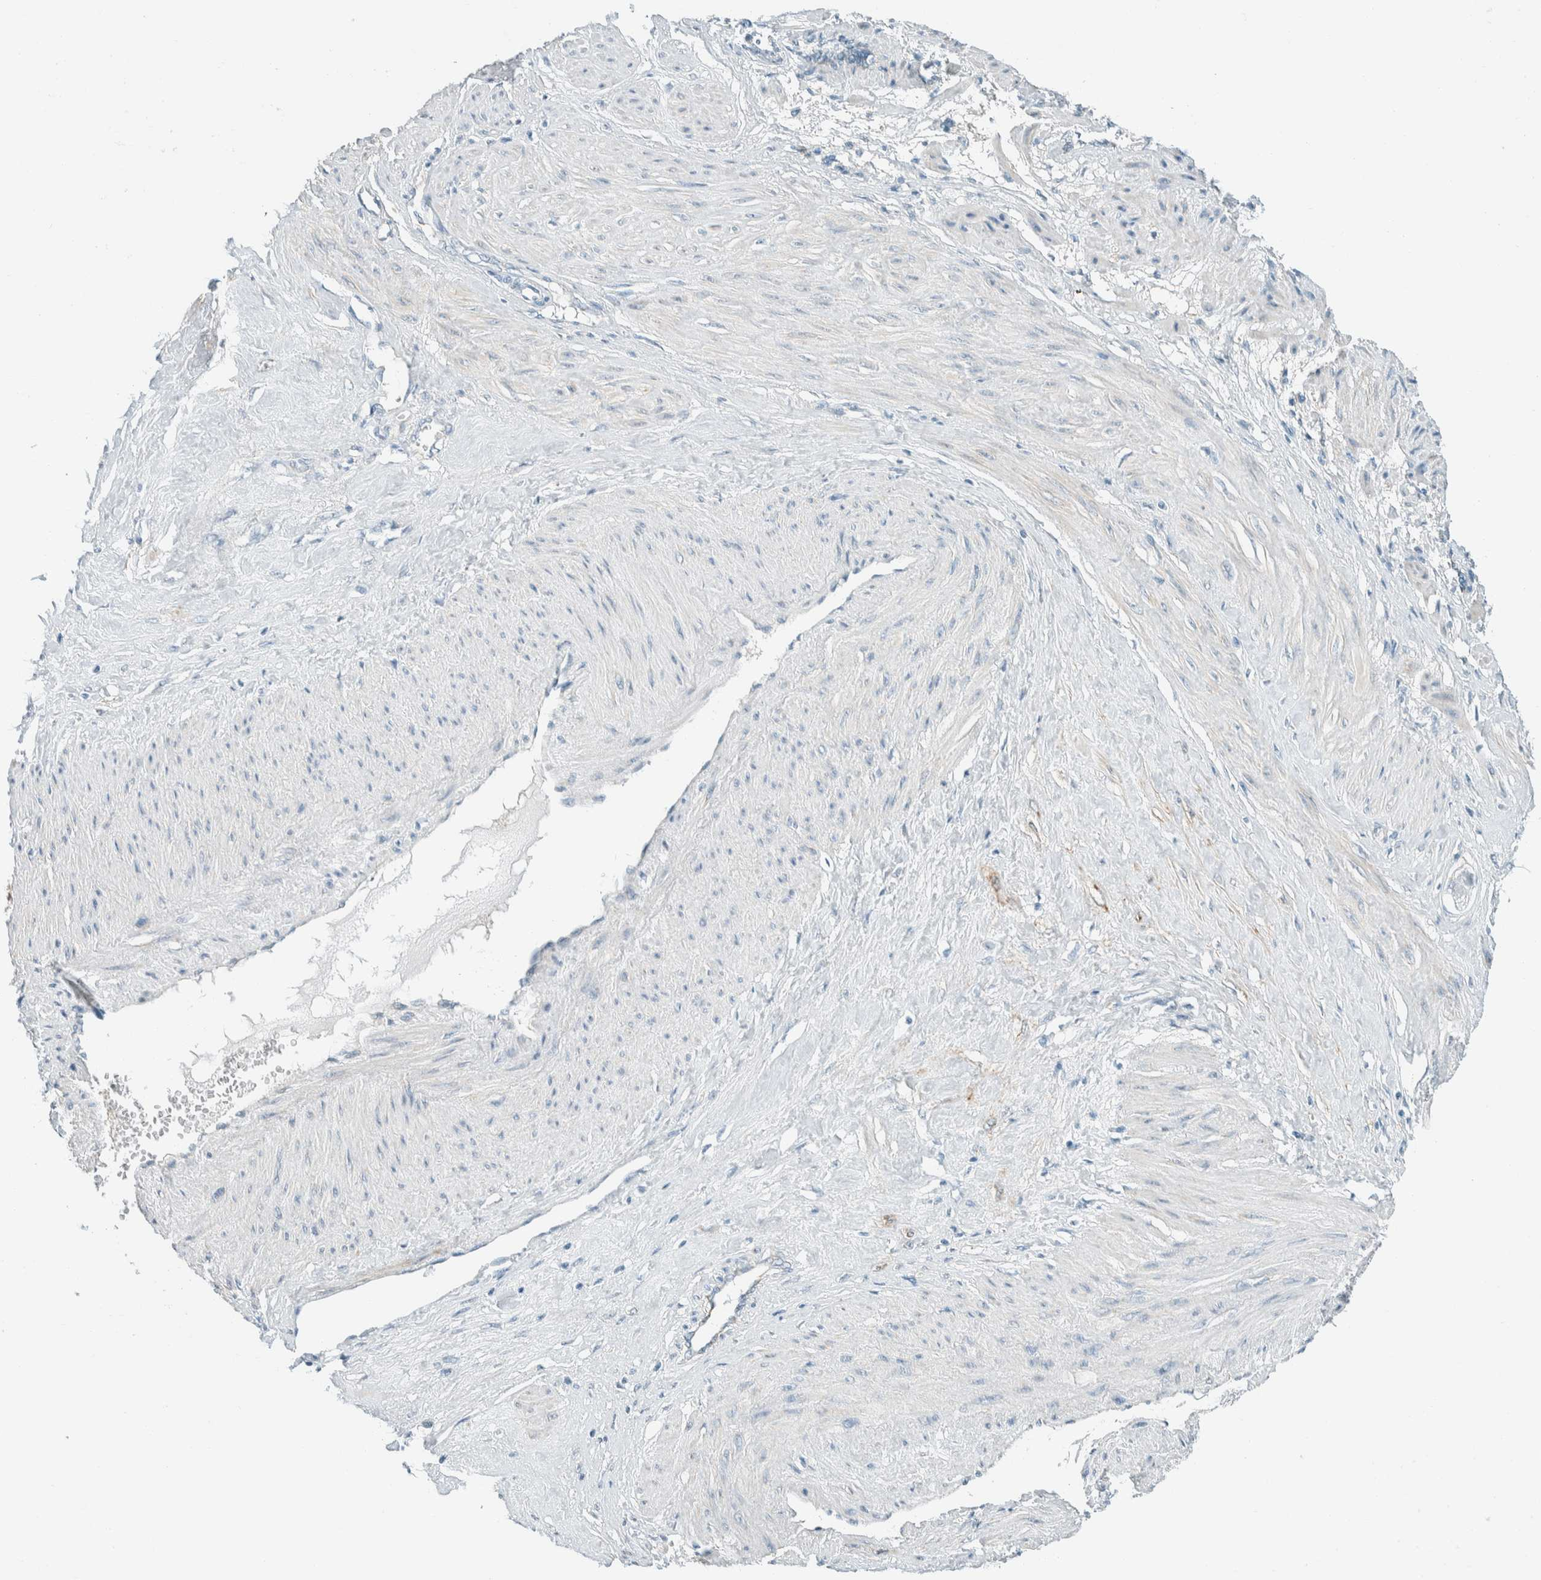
{"staining": {"intensity": "negative", "quantity": "none", "location": "none"}, "tissue": "smooth muscle", "cell_type": "Smooth muscle cells", "image_type": "normal", "snomed": [{"axis": "morphology", "description": "Normal tissue, NOS"}, {"axis": "topography", "description": "Endometrium"}], "caption": "IHC of unremarkable smooth muscle exhibits no expression in smooth muscle cells.", "gene": "ALDH7A1", "patient": {"sex": "female", "age": 33}}